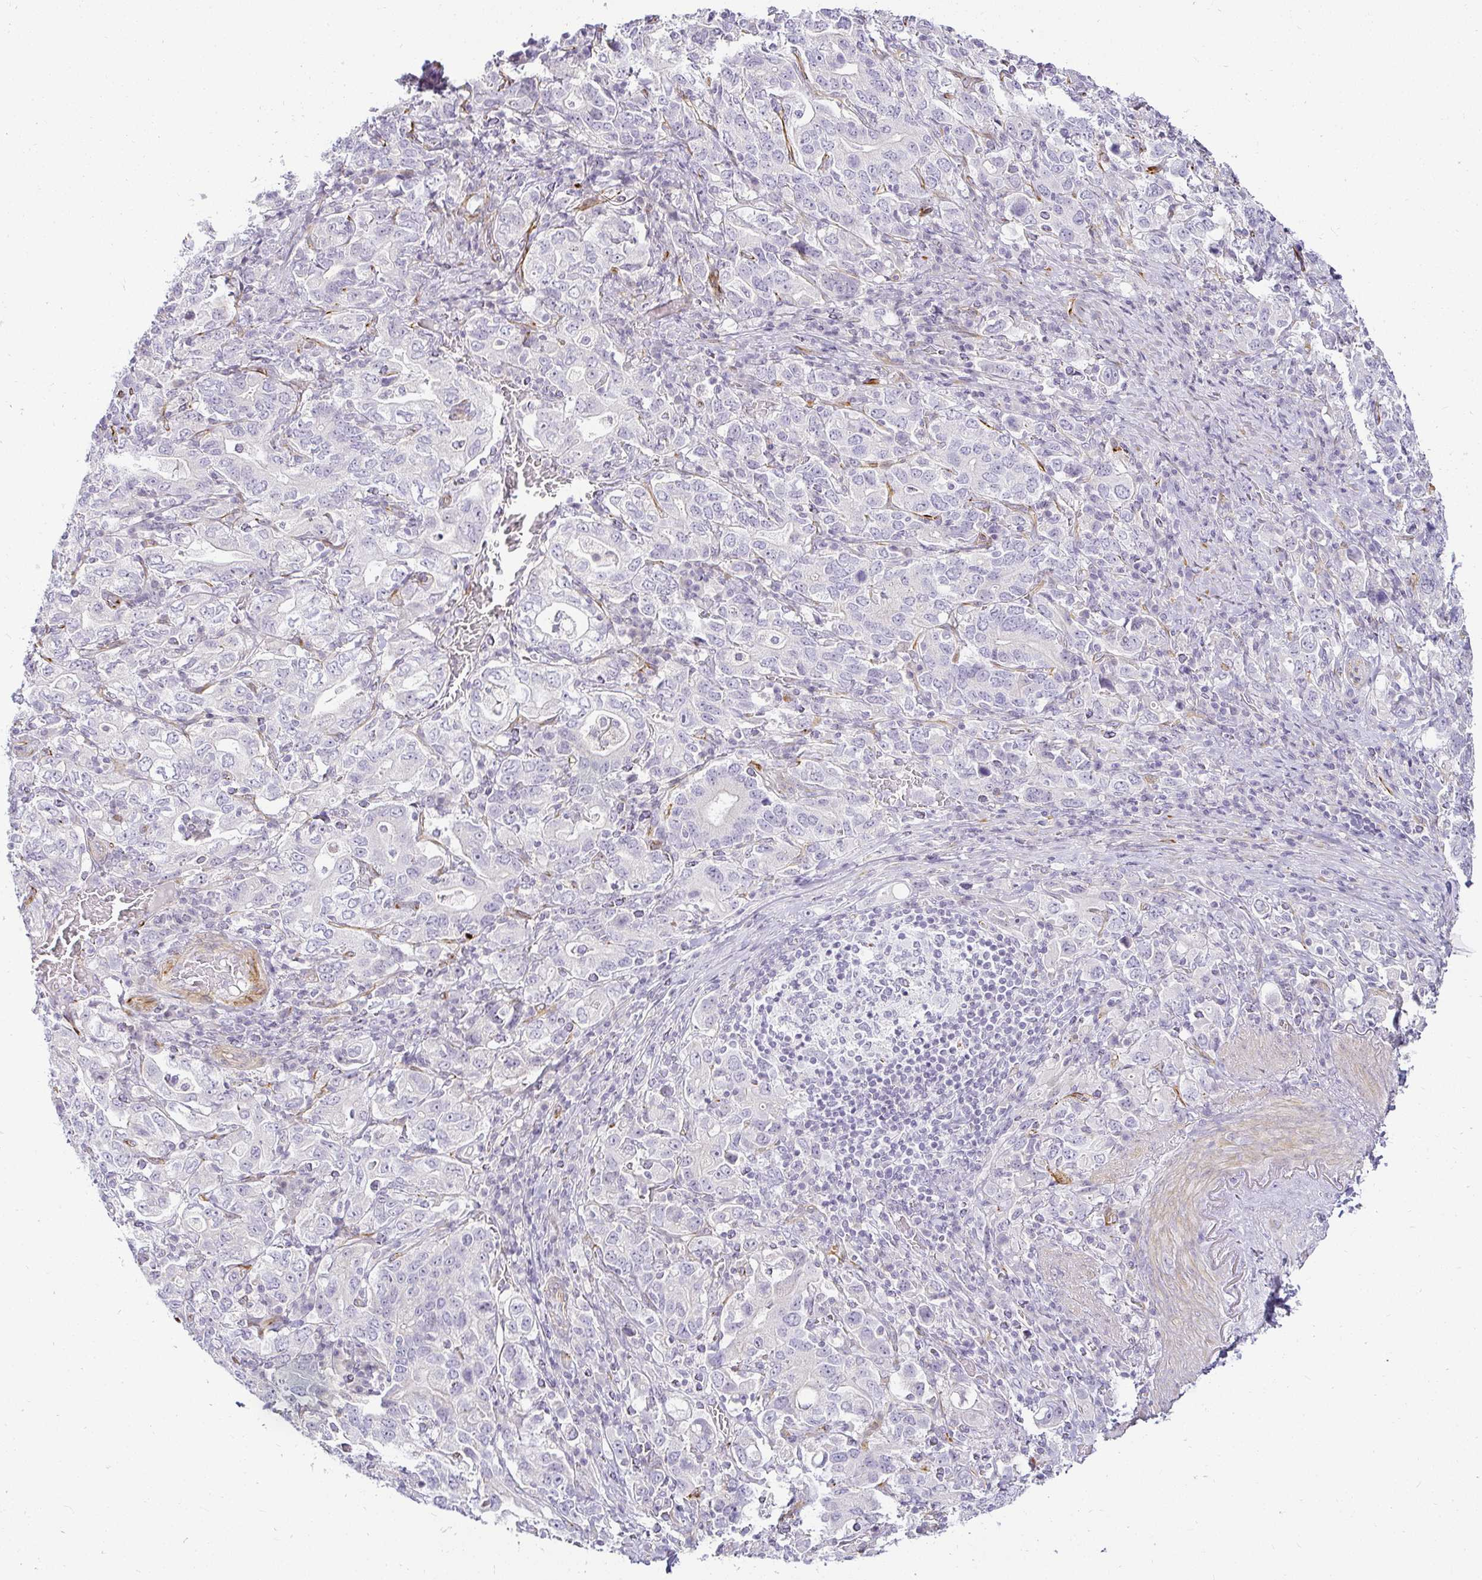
{"staining": {"intensity": "negative", "quantity": "none", "location": "none"}, "tissue": "stomach cancer", "cell_type": "Tumor cells", "image_type": "cancer", "snomed": [{"axis": "morphology", "description": "Adenocarcinoma, NOS"}, {"axis": "topography", "description": "Stomach, upper"}, {"axis": "topography", "description": "Stomach"}], "caption": "DAB (3,3'-diaminobenzidine) immunohistochemical staining of stomach adenocarcinoma reveals no significant expression in tumor cells.", "gene": "ACAN", "patient": {"sex": "male", "age": 62}}